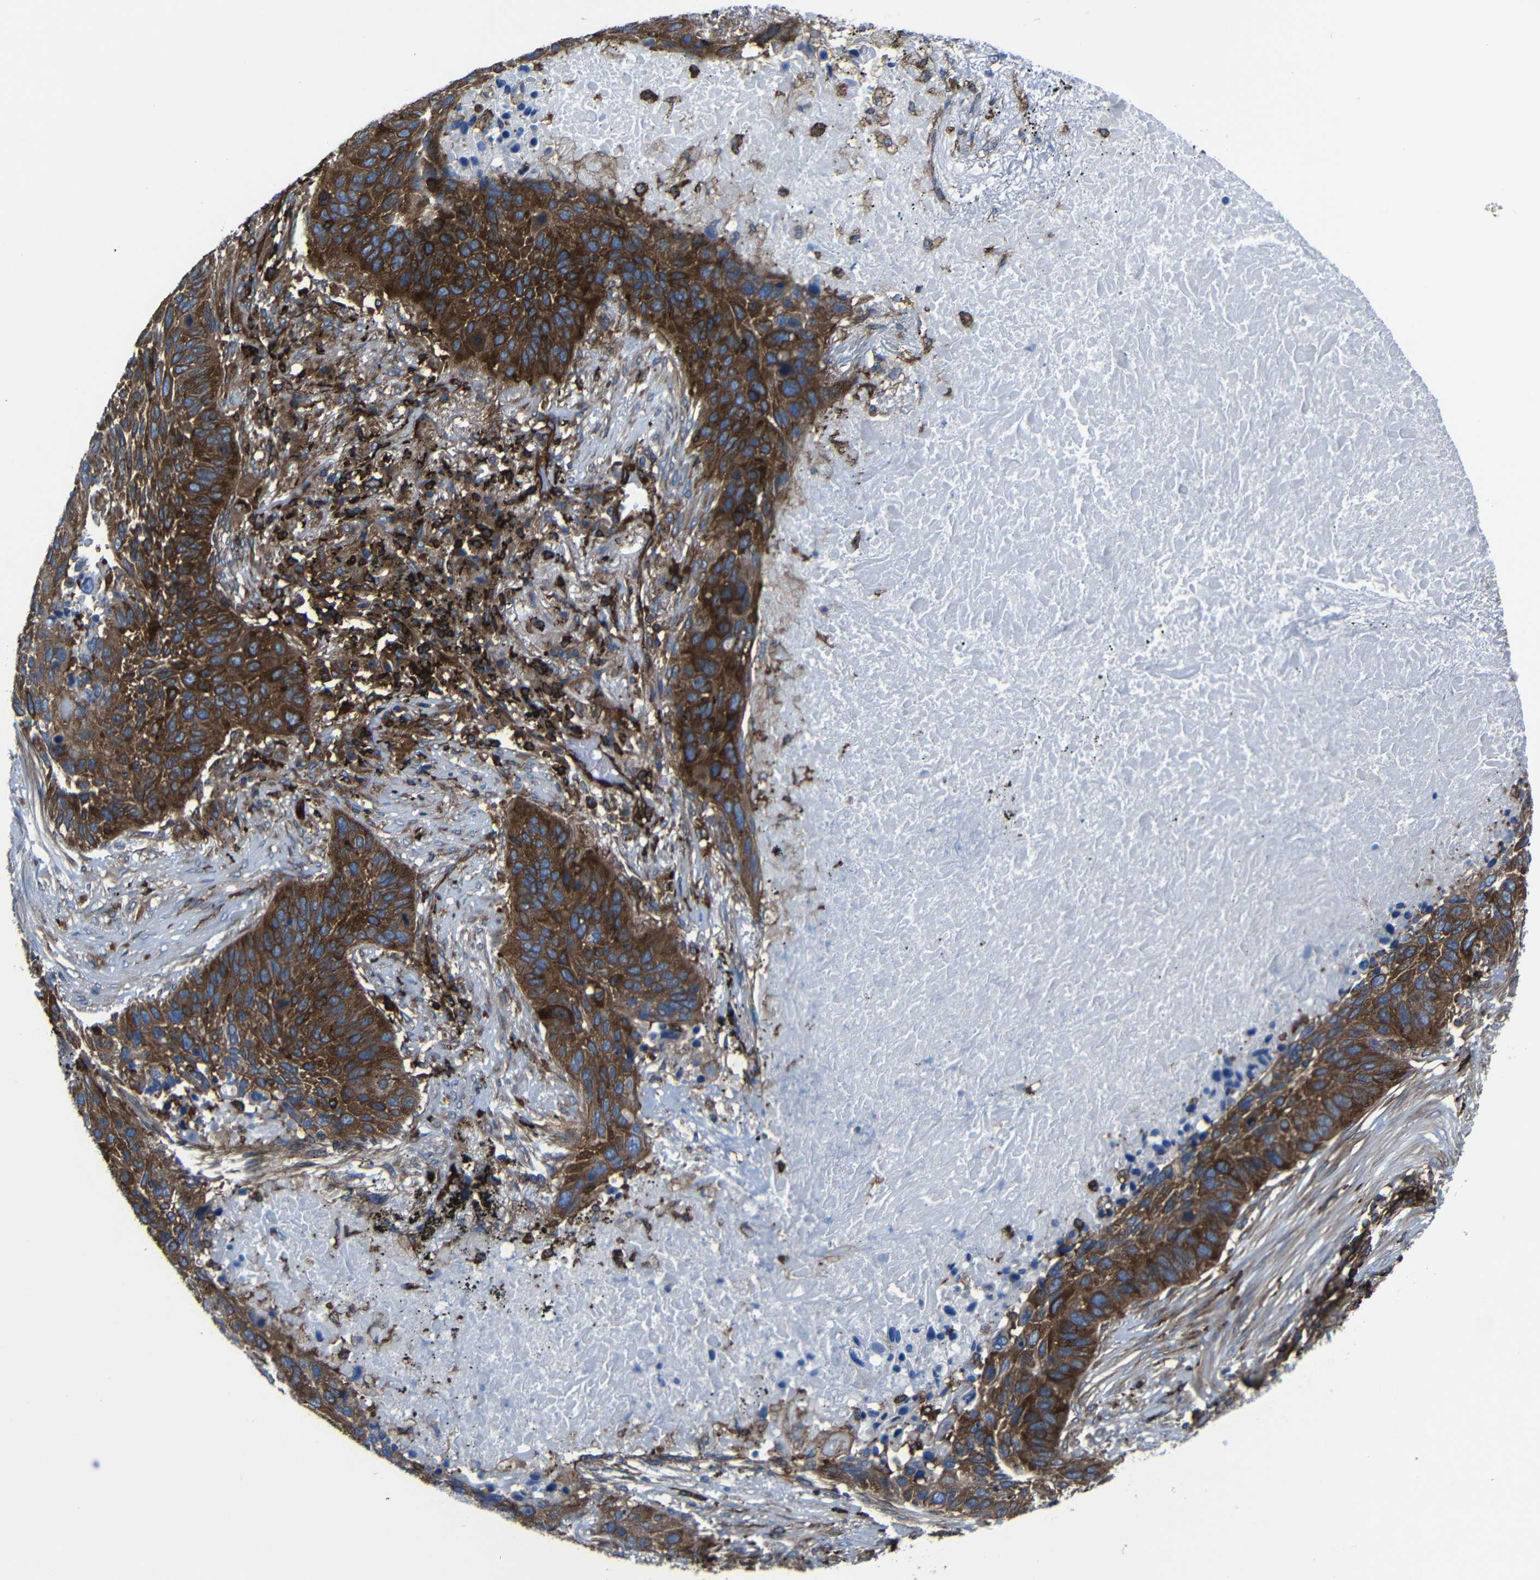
{"staining": {"intensity": "strong", "quantity": ">75%", "location": "cytoplasmic/membranous"}, "tissue": "lung cancer", "cell_type": "Tumor cells", "image_type": "cancer", "snomed": [{"axis": "morphology", "description": "Squamous cell carcinoma, NOS"}, {"axis": "topography", "description": "Lung"}], "caption": "Immunohistochemistry (DAB) staining of human squamous cell carcinoma (lung) exhibits strong cytoplasmic/membranous protein expression in about >75% of tumor cells.", "gene": "ARHGEF1", "patient": {"sex": "male", "age": 57}}